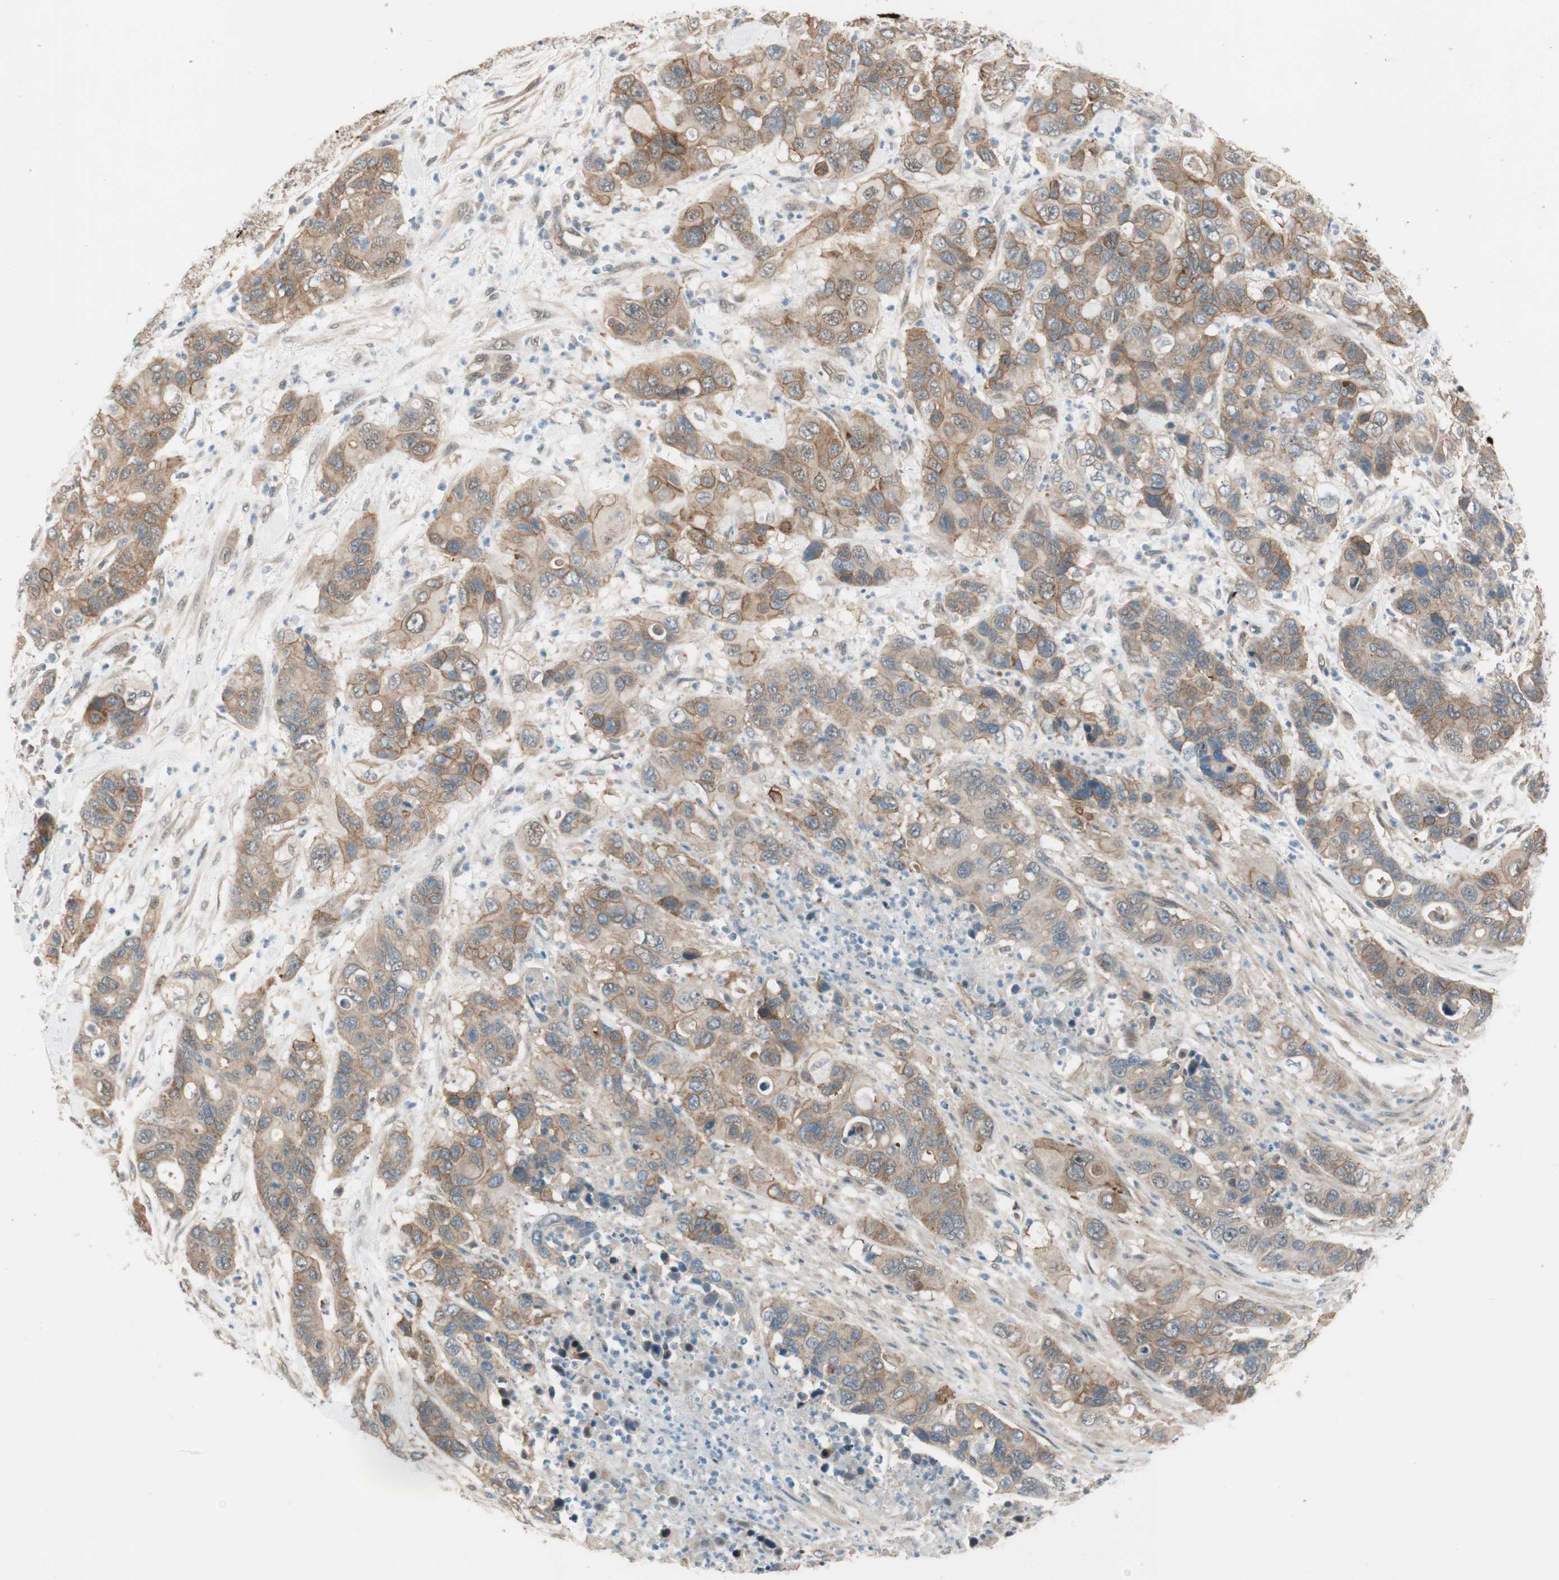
{"staining": {"intensity": "moderate", "quantity": ">75%", "location": "cytoplasmic/membranous"}, "tissue": "pancreatic cancer", "cell_type": "Tumor cells", "image_type": "cancer", "snomed": [{"axis": "morphology", "description": "Adenocarcinoma, NOS"}, {"axis": "topography", "description": "Pancreas"}], "caption": "About >75% of tumor cells in human pancreatic cancer show moderate cytoplasmic/membranous protein positivity as visualized by brown immunohistochemical staining.", "gene": "PSMD8", "patient": {"sex": "female", "age": 71}}